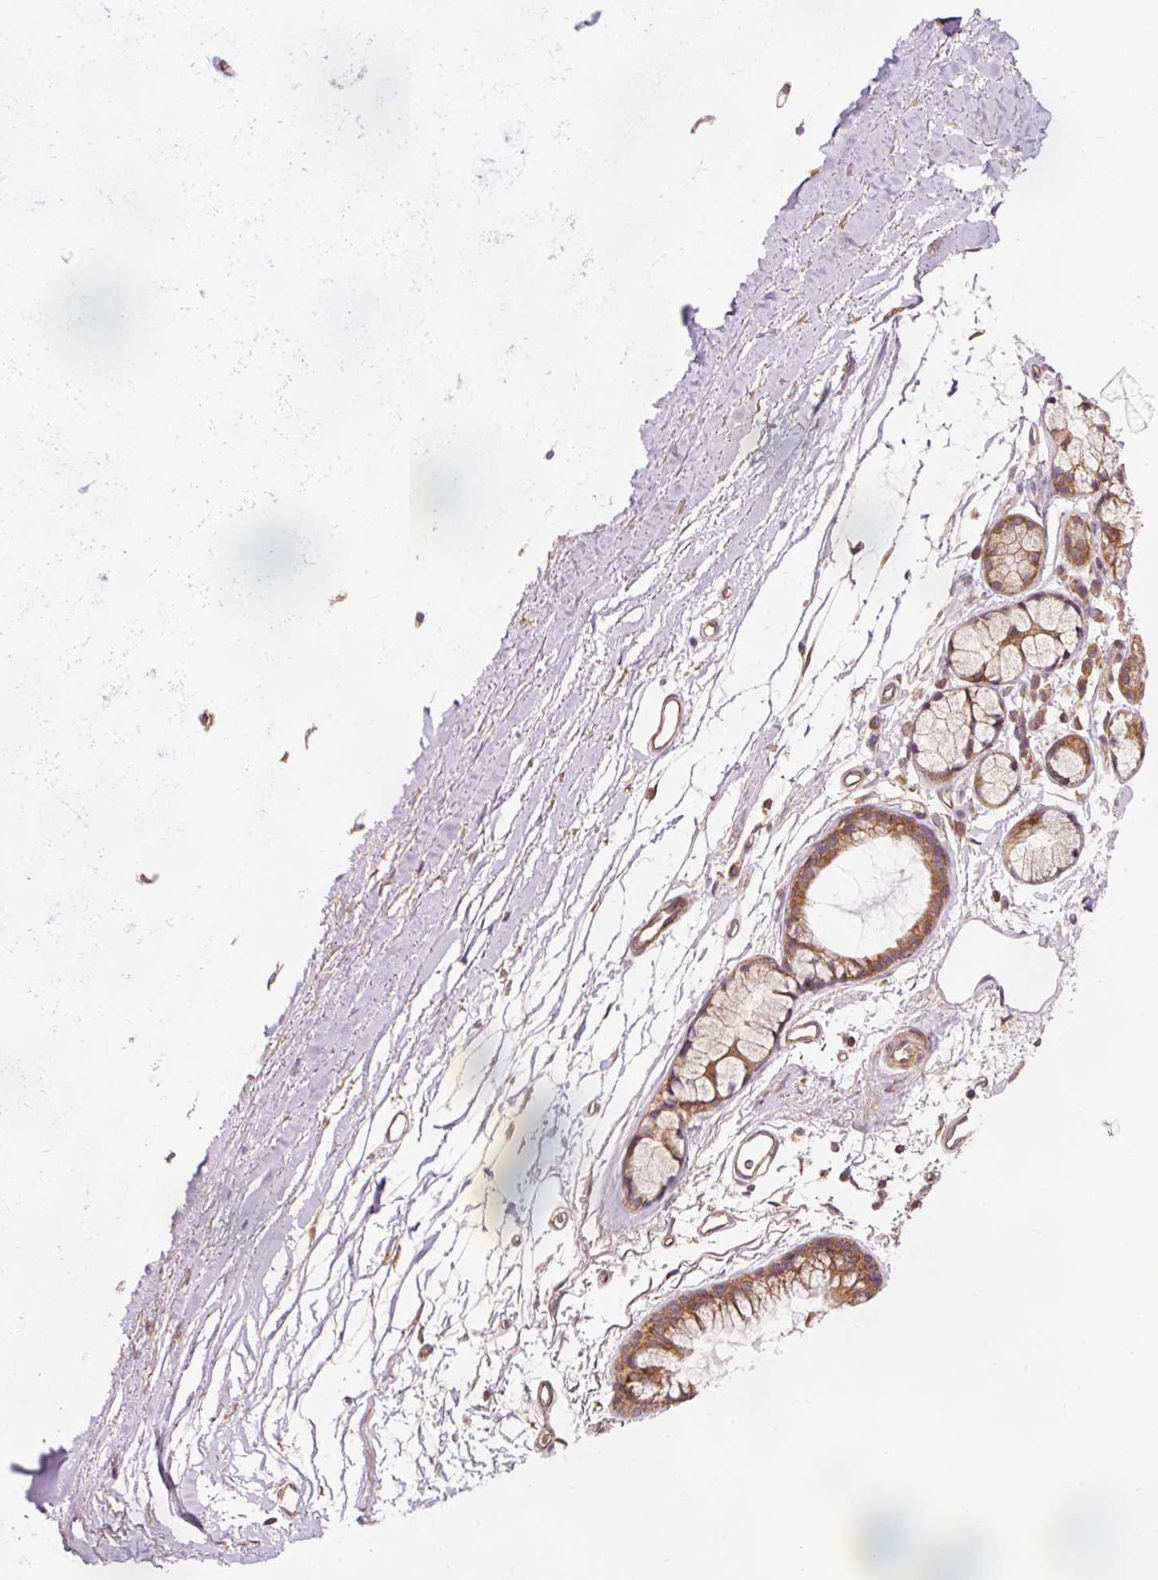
{"staining": {"intensity": "weak", "quantity": "25%-75%", "location": "cytoplasmic/membranous"}, "tissue": "adipose tissue", "cell_type": "Adipocytes", "image_type": "normal", "snomed": [{"axis": "morphology", "description": "Normal tissue, NOS"}, {"axis": "topography", "description": "Cartilage tissue"}, {"axis": "topography", "description": "Bronchus"}], "caption": "Immunohistochemical staining of normal human adipose tissue demonstrates weak cytoplasmic/membranous protein expression in about 25%-75% of adipocytes. (DAB (3,3'-diaminobenzidine) IHC with brightfield microscopy, high magnification).", "gene": "PDAP1", "patient": {"sex": "female", "age": 72}}